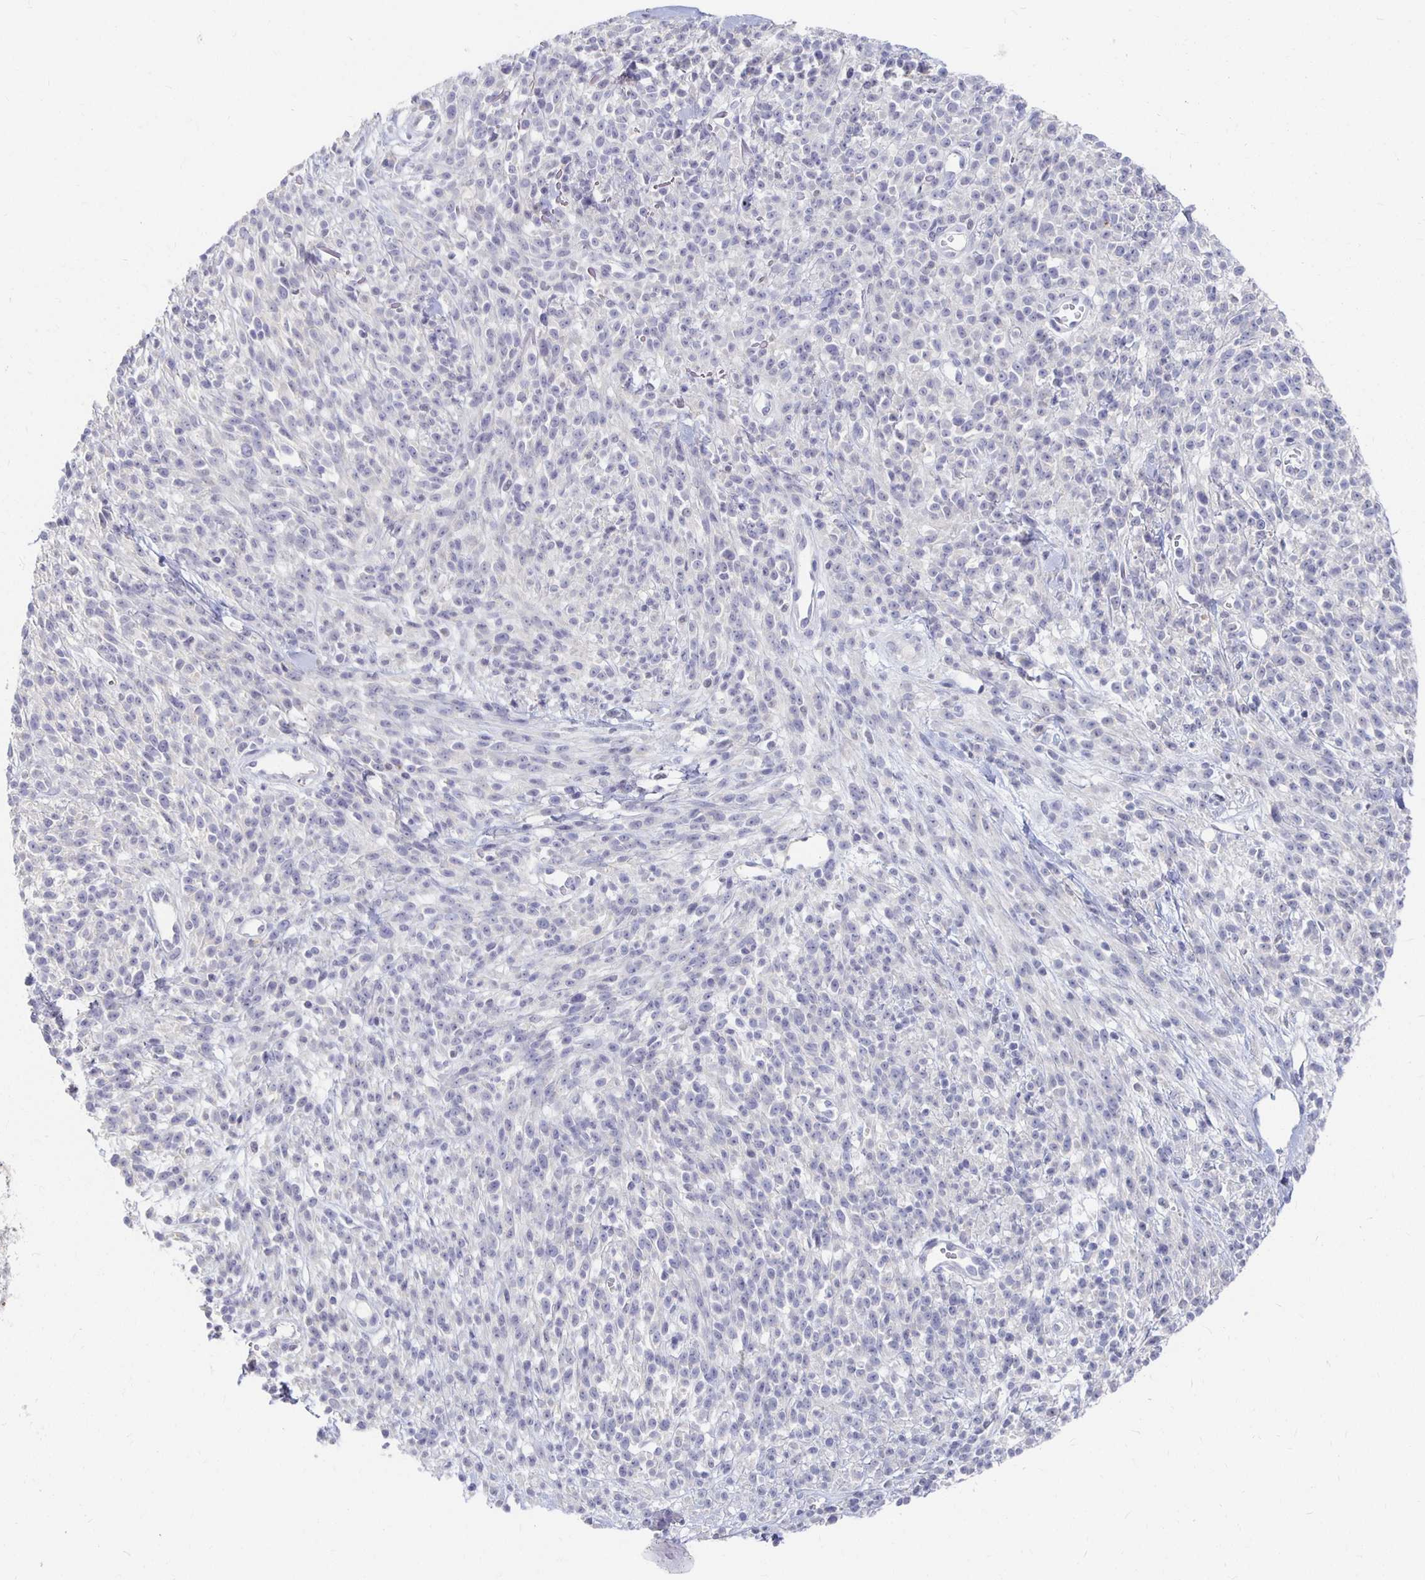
{"staining": {"intensity": "negative", "quantity": "none", "location": "none"}, "tissue": "melanoma", "cell_type": "Tumor cells", "image_type": "cancer", "snomed": [{"axis": "morphology", "description": "Malignant melanoma, NOS"}, {"axis": "topography", "description": "Skin"}, {"axis": "topography", "description": "Skin of trunk"}], "caption": "Melanoma stained for a protein using IHC demonstrates no staining tumor cells.", "gene": "FKRP", "patient": {"sex": "male", "age": 74}}